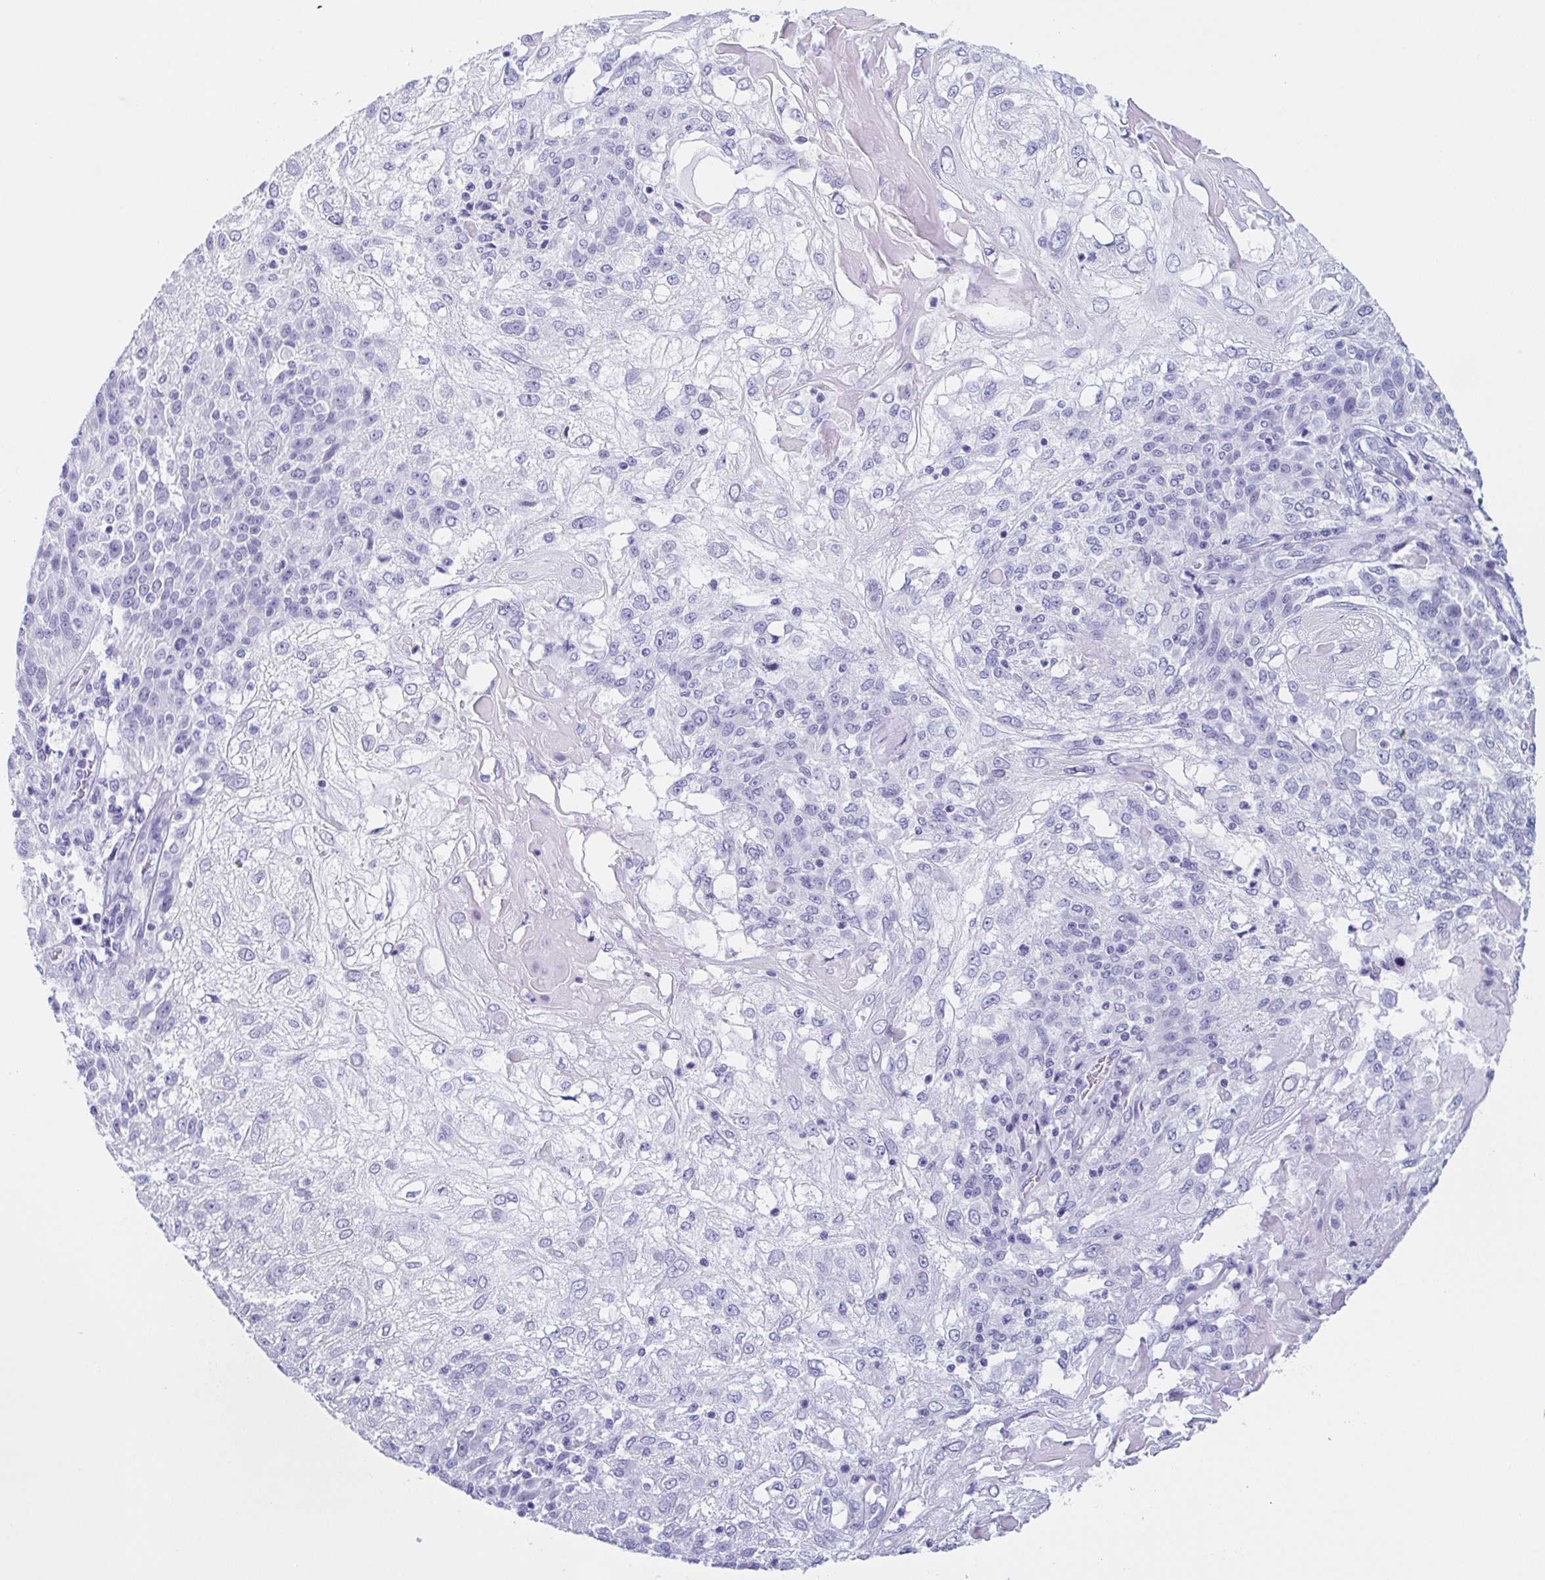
{"staining": {"intensity": "negative", "quantity": "none", "location": "none"}, "tissue": "skin cancer", "cell_type": "Tumor cells", "image_type": "cancer", "snomed": [{"axis": "morphology", "description": "Normal tissue, NOS"}, {"axis": "morphology", "description": "Squamous cell carcinoma, NOS"}, {"axis": "topography", "description": "Skin"}], "caption": "DAB immunohistochemical staining of squamous cell carcinoma (skin) demonstrates no significant expression in tumor cells. (DAB immunohistochemistry (IHC) with hematoxylin counter stain).", "gene": "LYRM2", "patient": {"sex": "female", "age": 83}}